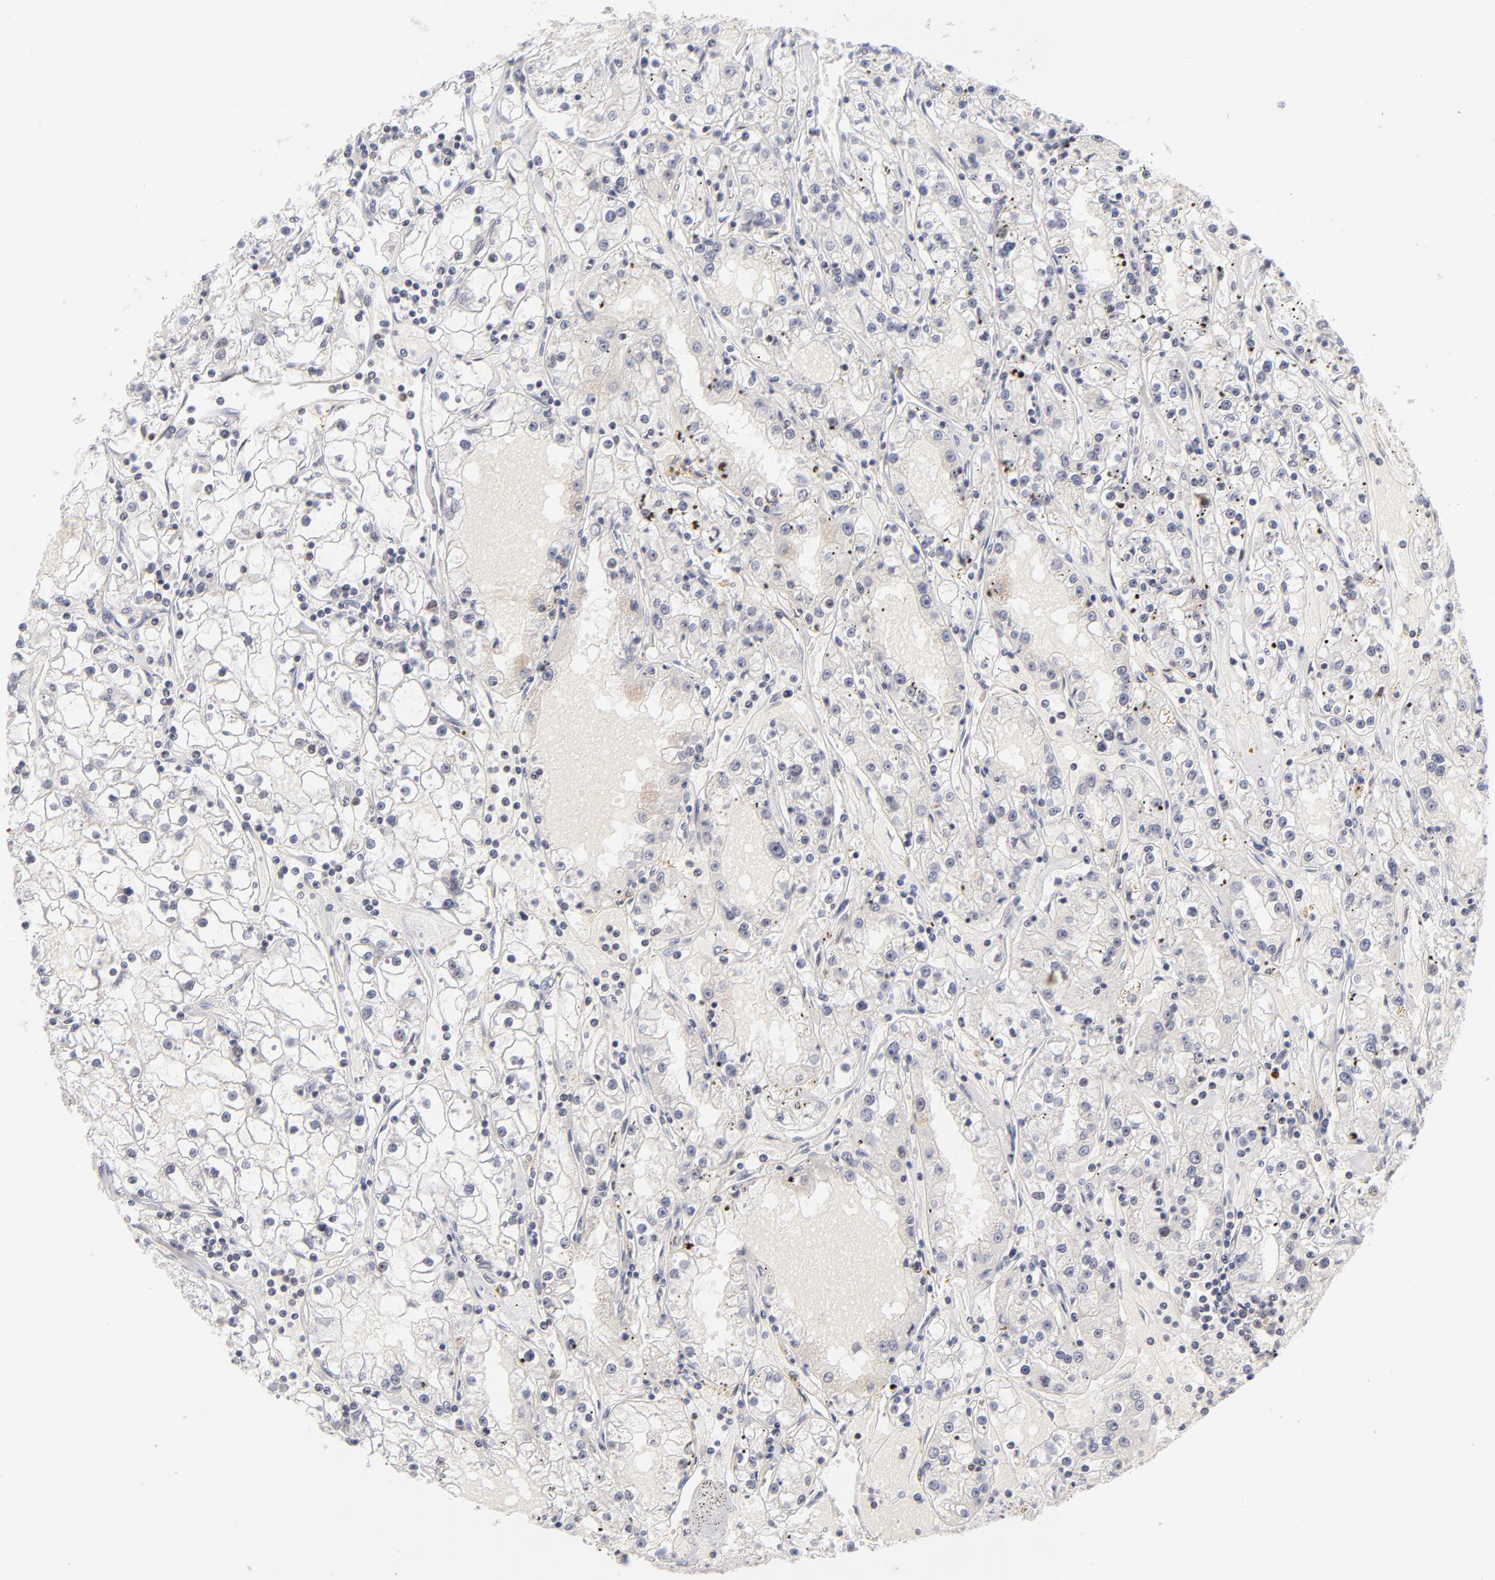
{"staining": {"intensity": "negative", "quantity": "none", "location": "none"}, "tissue": "renal cancer", "cell_type": "Tumor cells", "image_type": "cancer", "snomed": [{"axis": "morphology", "description": "Adenocarcinoma, NOS"}, {"axis": "topography", "description": "Kidney"}], "caption": "Photomicrograph shows no significant protein positivity in tumor cells of adenocarcinoma (renal).", "gene": "PARP1", "patient": {"sex": "male", "age": 56}}